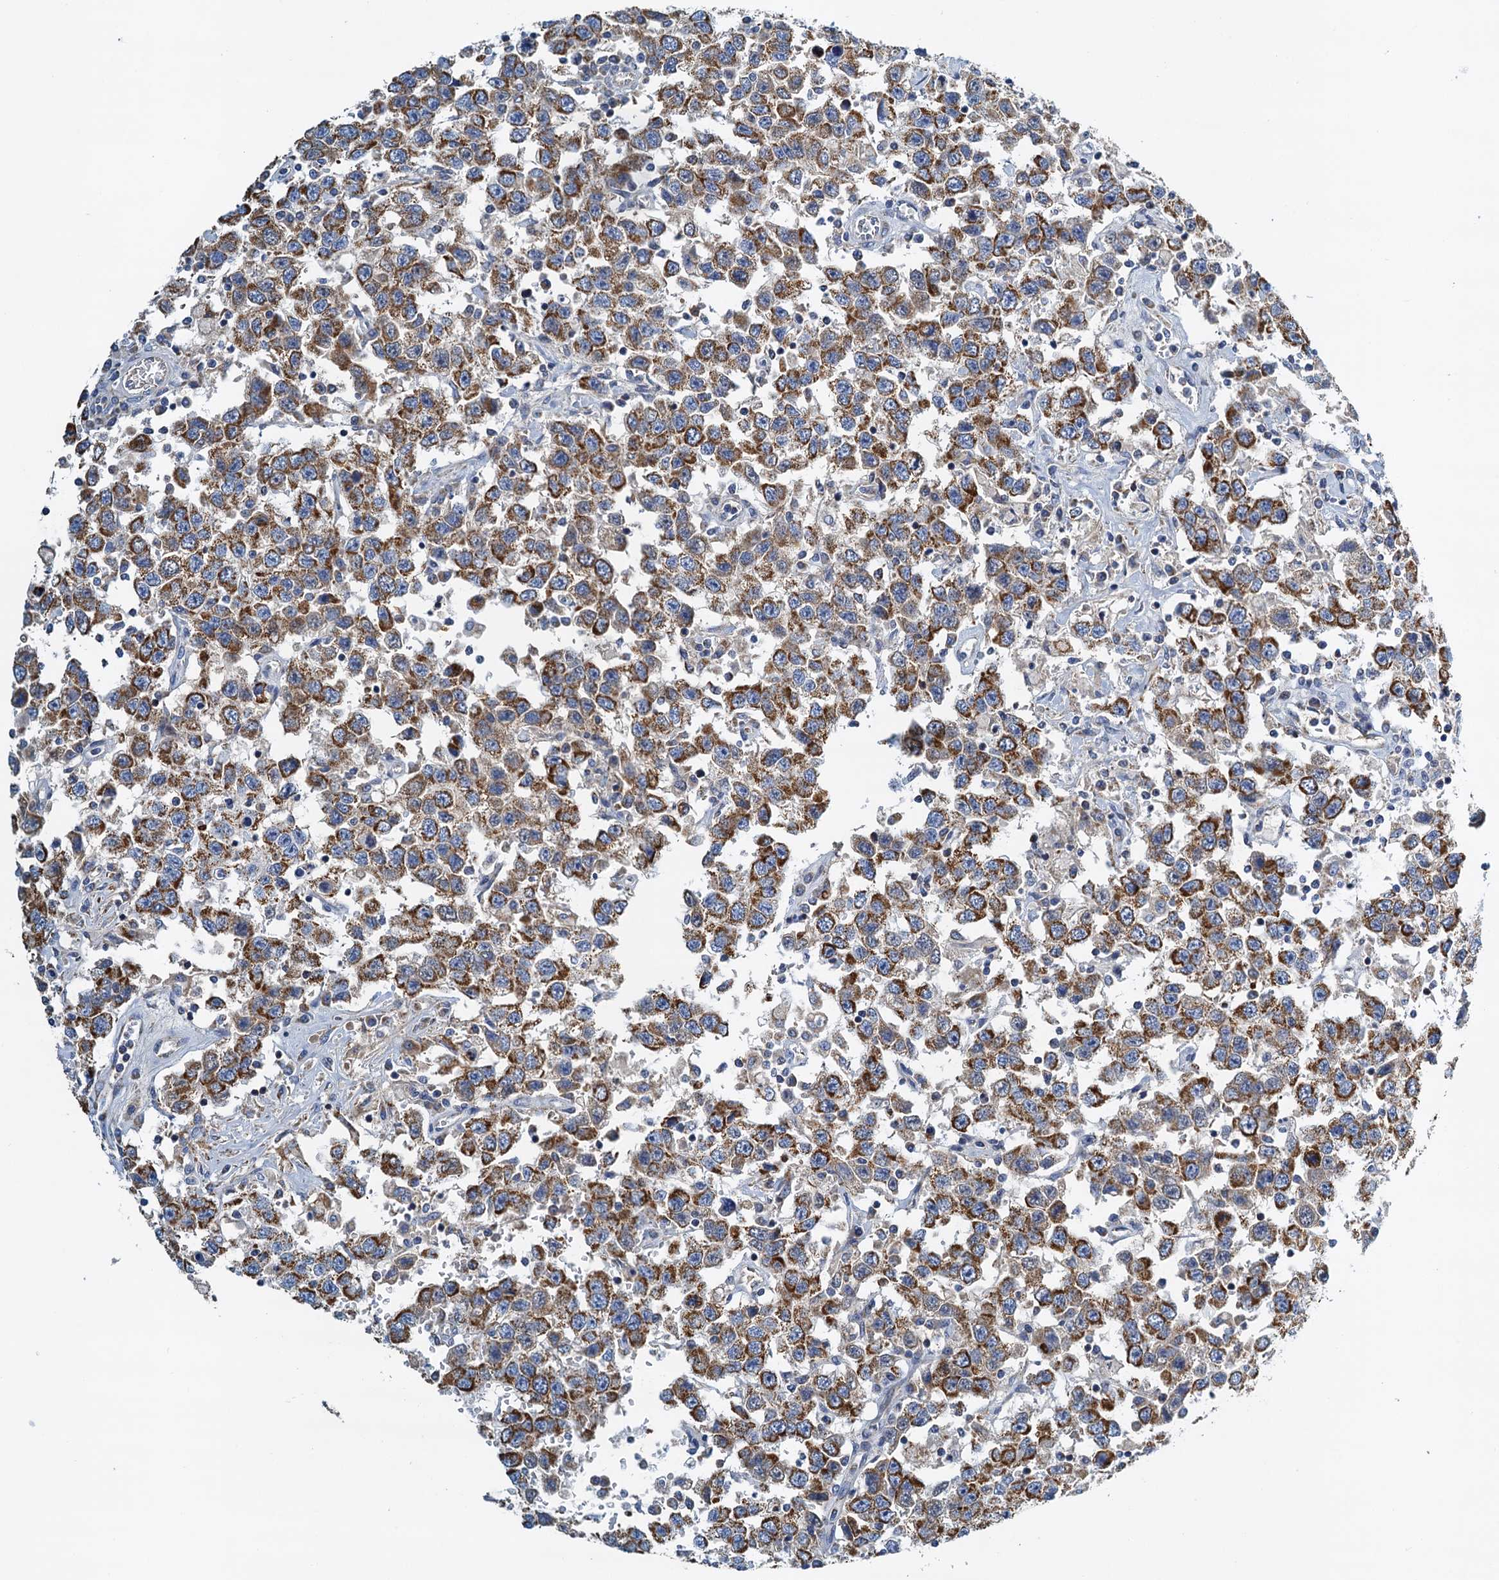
{"staining": {"intensity": "moderate", "quantity": ">75%", "location": "cytoplasmic/membranous"}, "tissue": "testis cancer", "cell_type": "Tumor cells", "image_type": "cancer", "snomed": [{"axis": "morphology", "description": "Seminoma, NOS"}, {"axis": "topography", "description": "Testis"}], "caption": "Testis cancer (seminoma) stained with IHC reveals moderate cytoplasmic/membranous positivity in about >75% of tumor cells. (DAB (3,3'-diaminobenzidine) IHC, brown staining for protein, blue staining for nuclei).", "gene": "POC1A", "patient": {"sex": "male", "age": 41}}